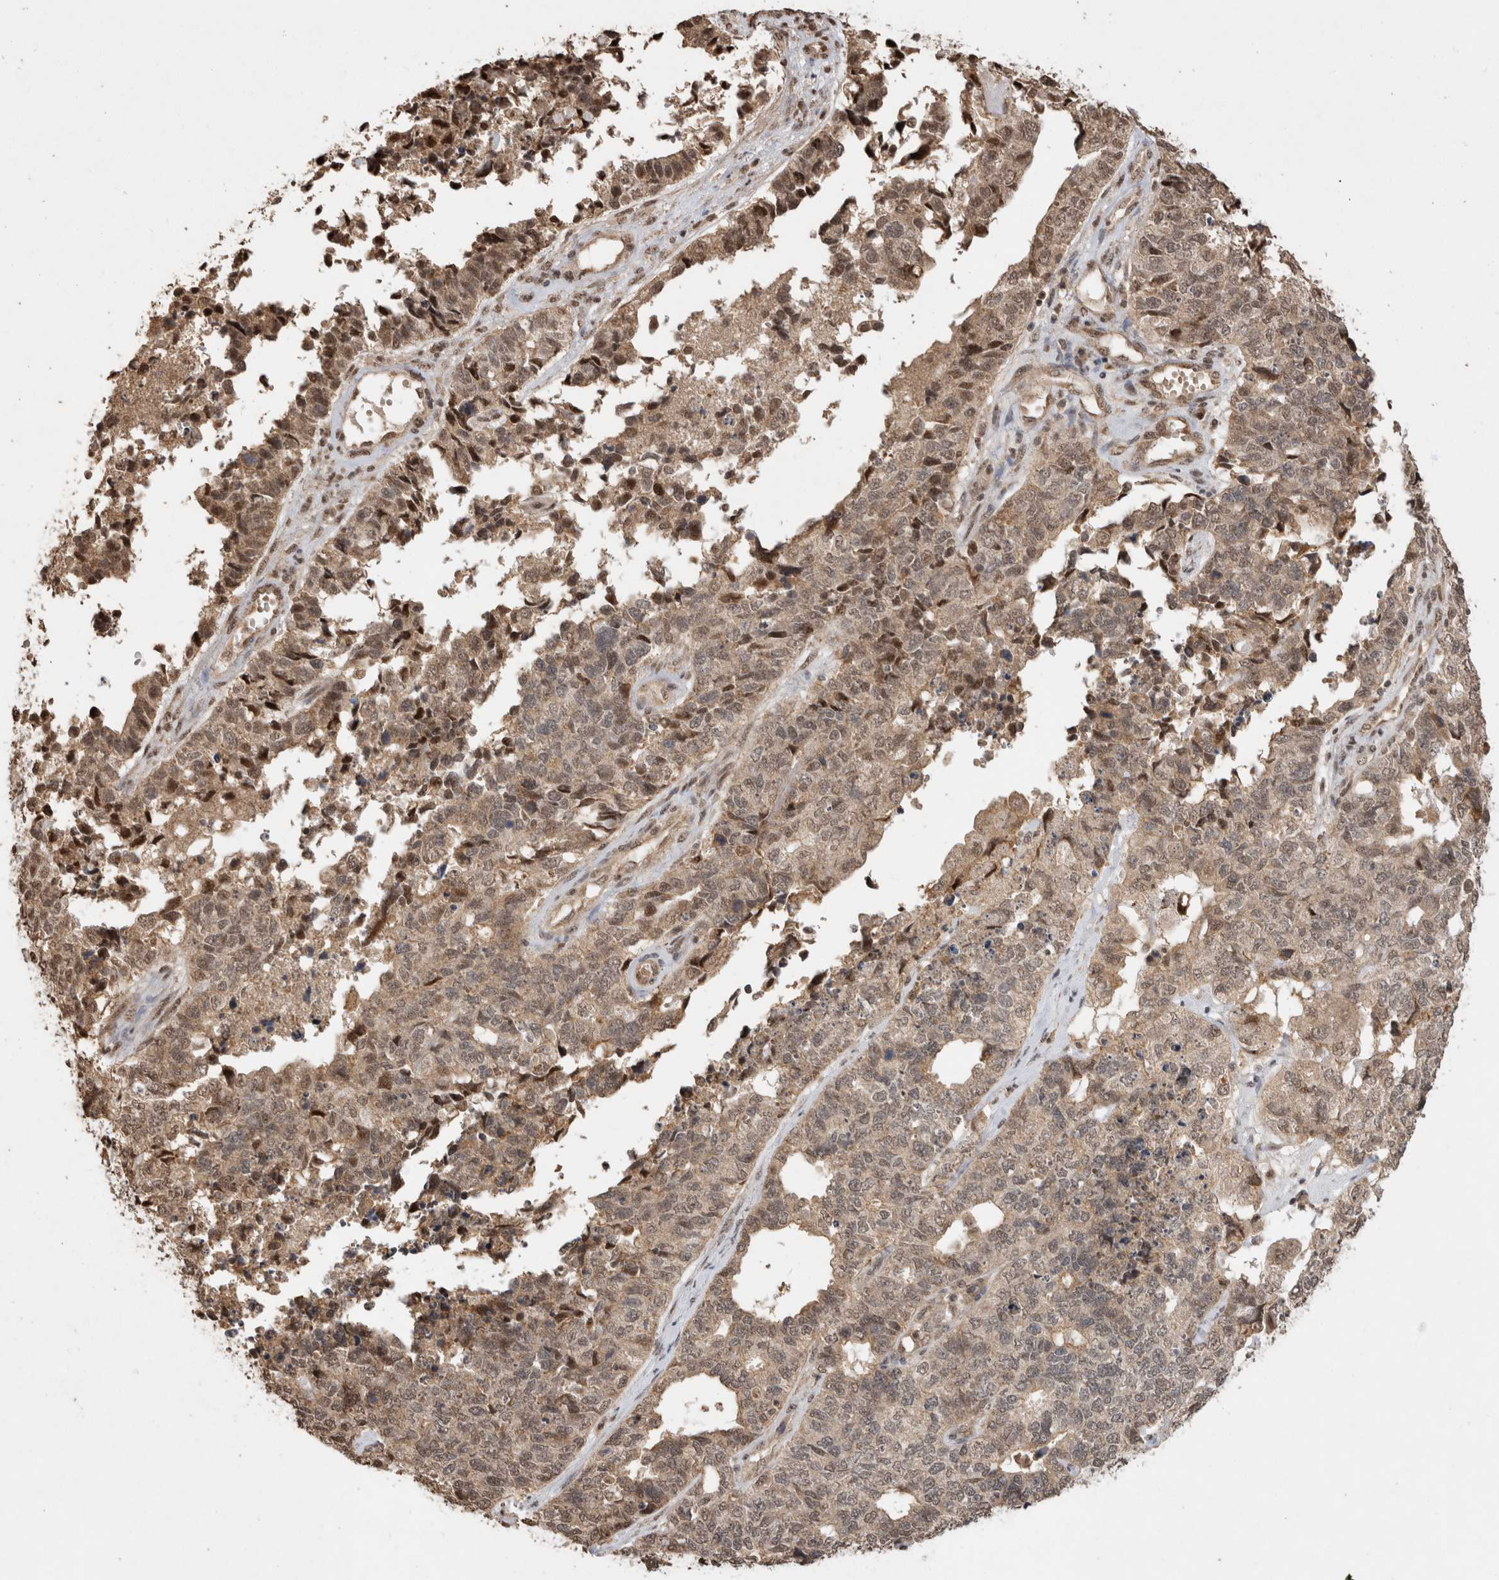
{"staining": {"intensity": "moderate", "quantity": ">75%", "location": "cytoplasmic/membranous,nuclear"}, "tissue": "cervical cancer", "cell_type": "Tumor cells", "image_type": "cancer", "snomed": [{"axis": "morphology", "description": "Squamous cell carcinoma, NOS"}, {"axis": "topography", "description": "Cervix"}], "caption": "Immunohistochemistry staining of cervical squamous cell carcinoma, which shows medium levels of moderate cytoplasmic/membranous and nuclear positivity in about >75% of tumor cells indicating moderate cytoplasmic/membranous and nuclear protein positivity. The staining was performed using DAB (3,3'-diaminobenzidine) (brown) for protein detection and nuclei were counterstained in hematoxylin (blue).", "gene": "KEAP1", "patient": {"sex": "female", "age": 63}}